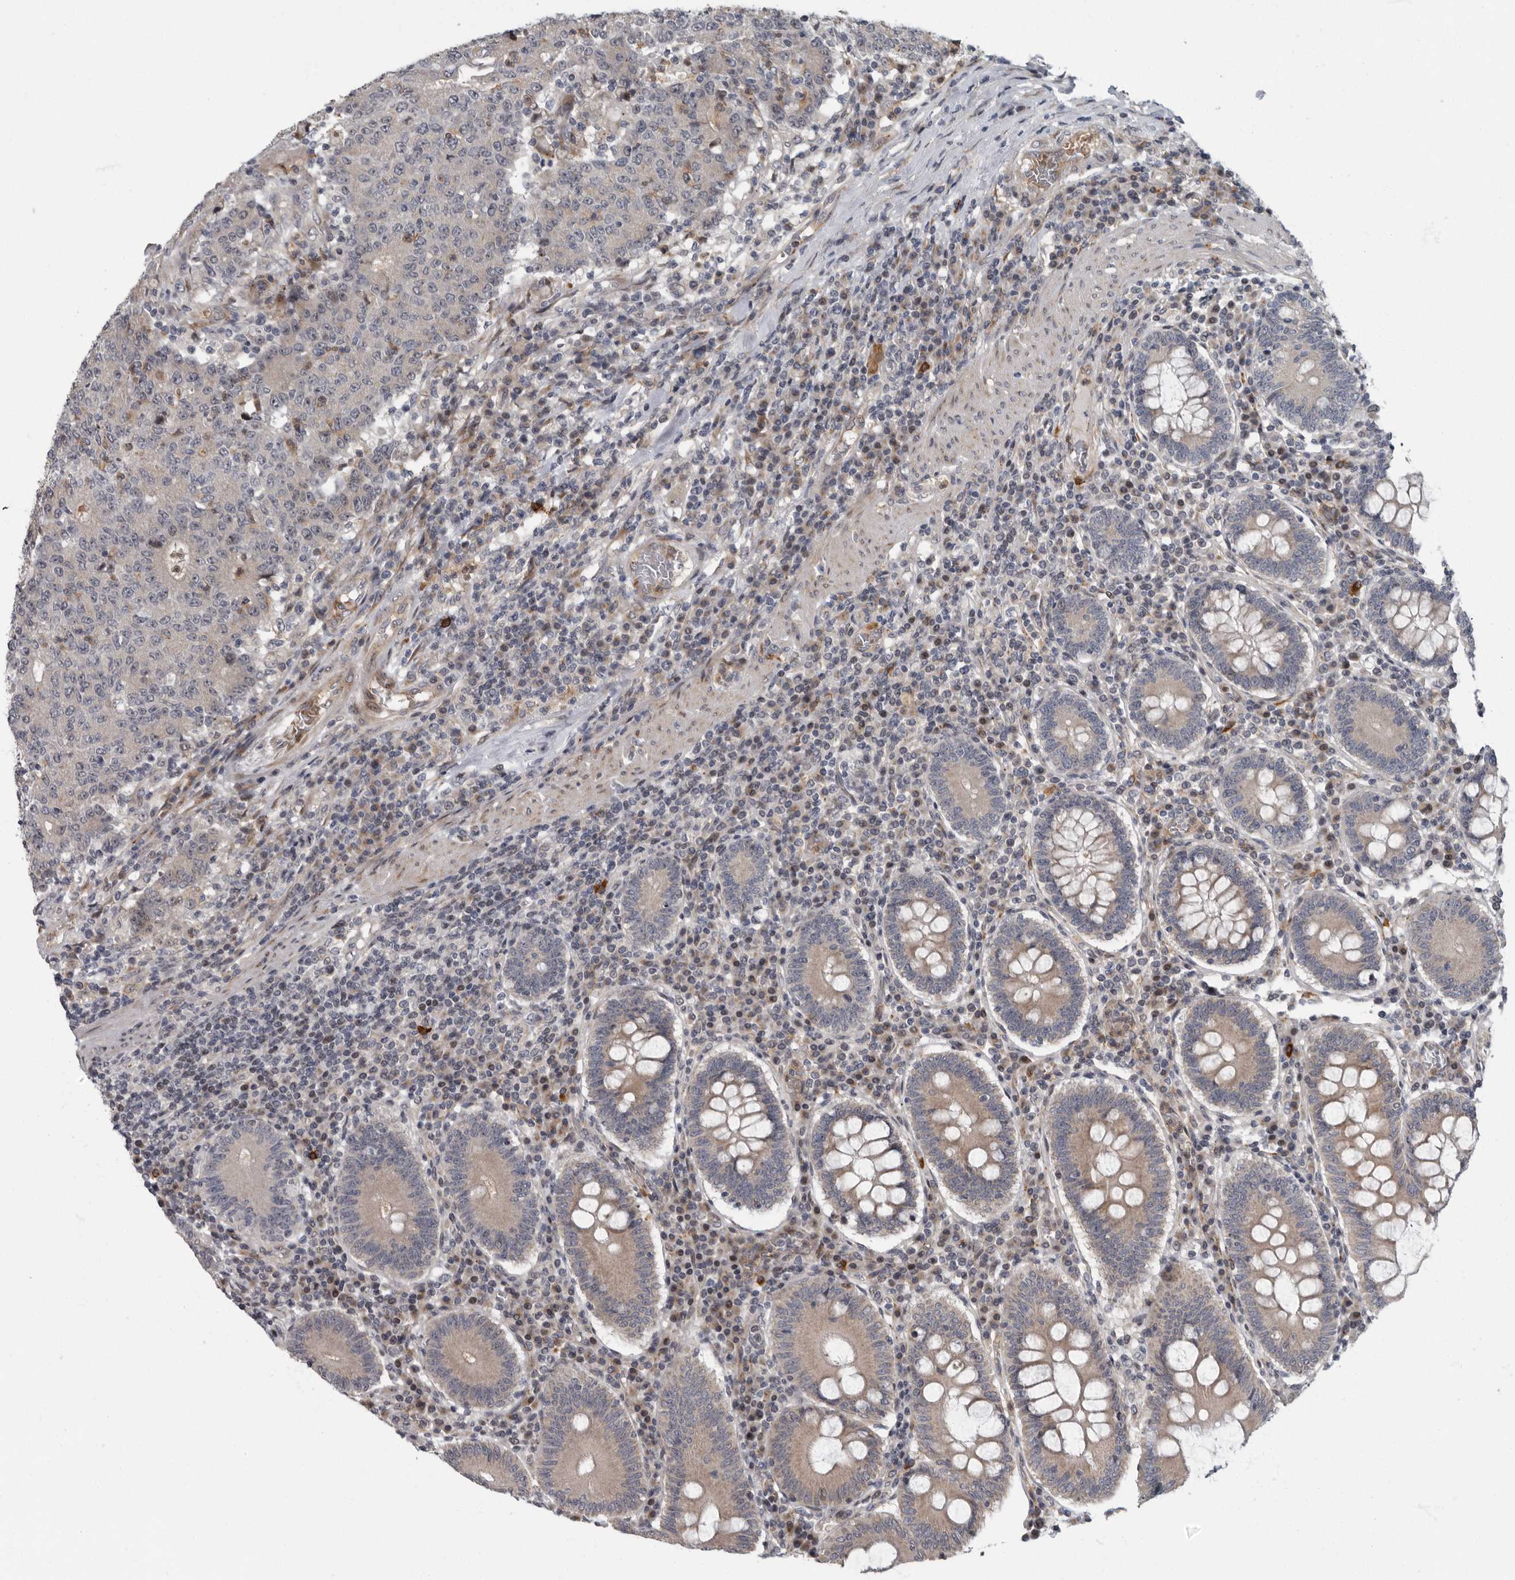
{"staining": {"intensity": "weak", "quantity": "<25%", "location": "cytoplasmic/membranous"}, "tissue": "colorectal cancer", "cell_type": "Tumor cells", "image_type": "cancer", "snomed": [{"axis": "morphology", "description": "Adenocarcinoma, NOS"}, {"axis": "topography", "description": "Colon"}], "caption": "The immunohistochemistry (IHC) photomicrograph has no significant positivity in tumor cells of colorectal adenocarcinoma tissue.", "gene": "PDCD11", "patient": {"sex": "female", "age": 75}}